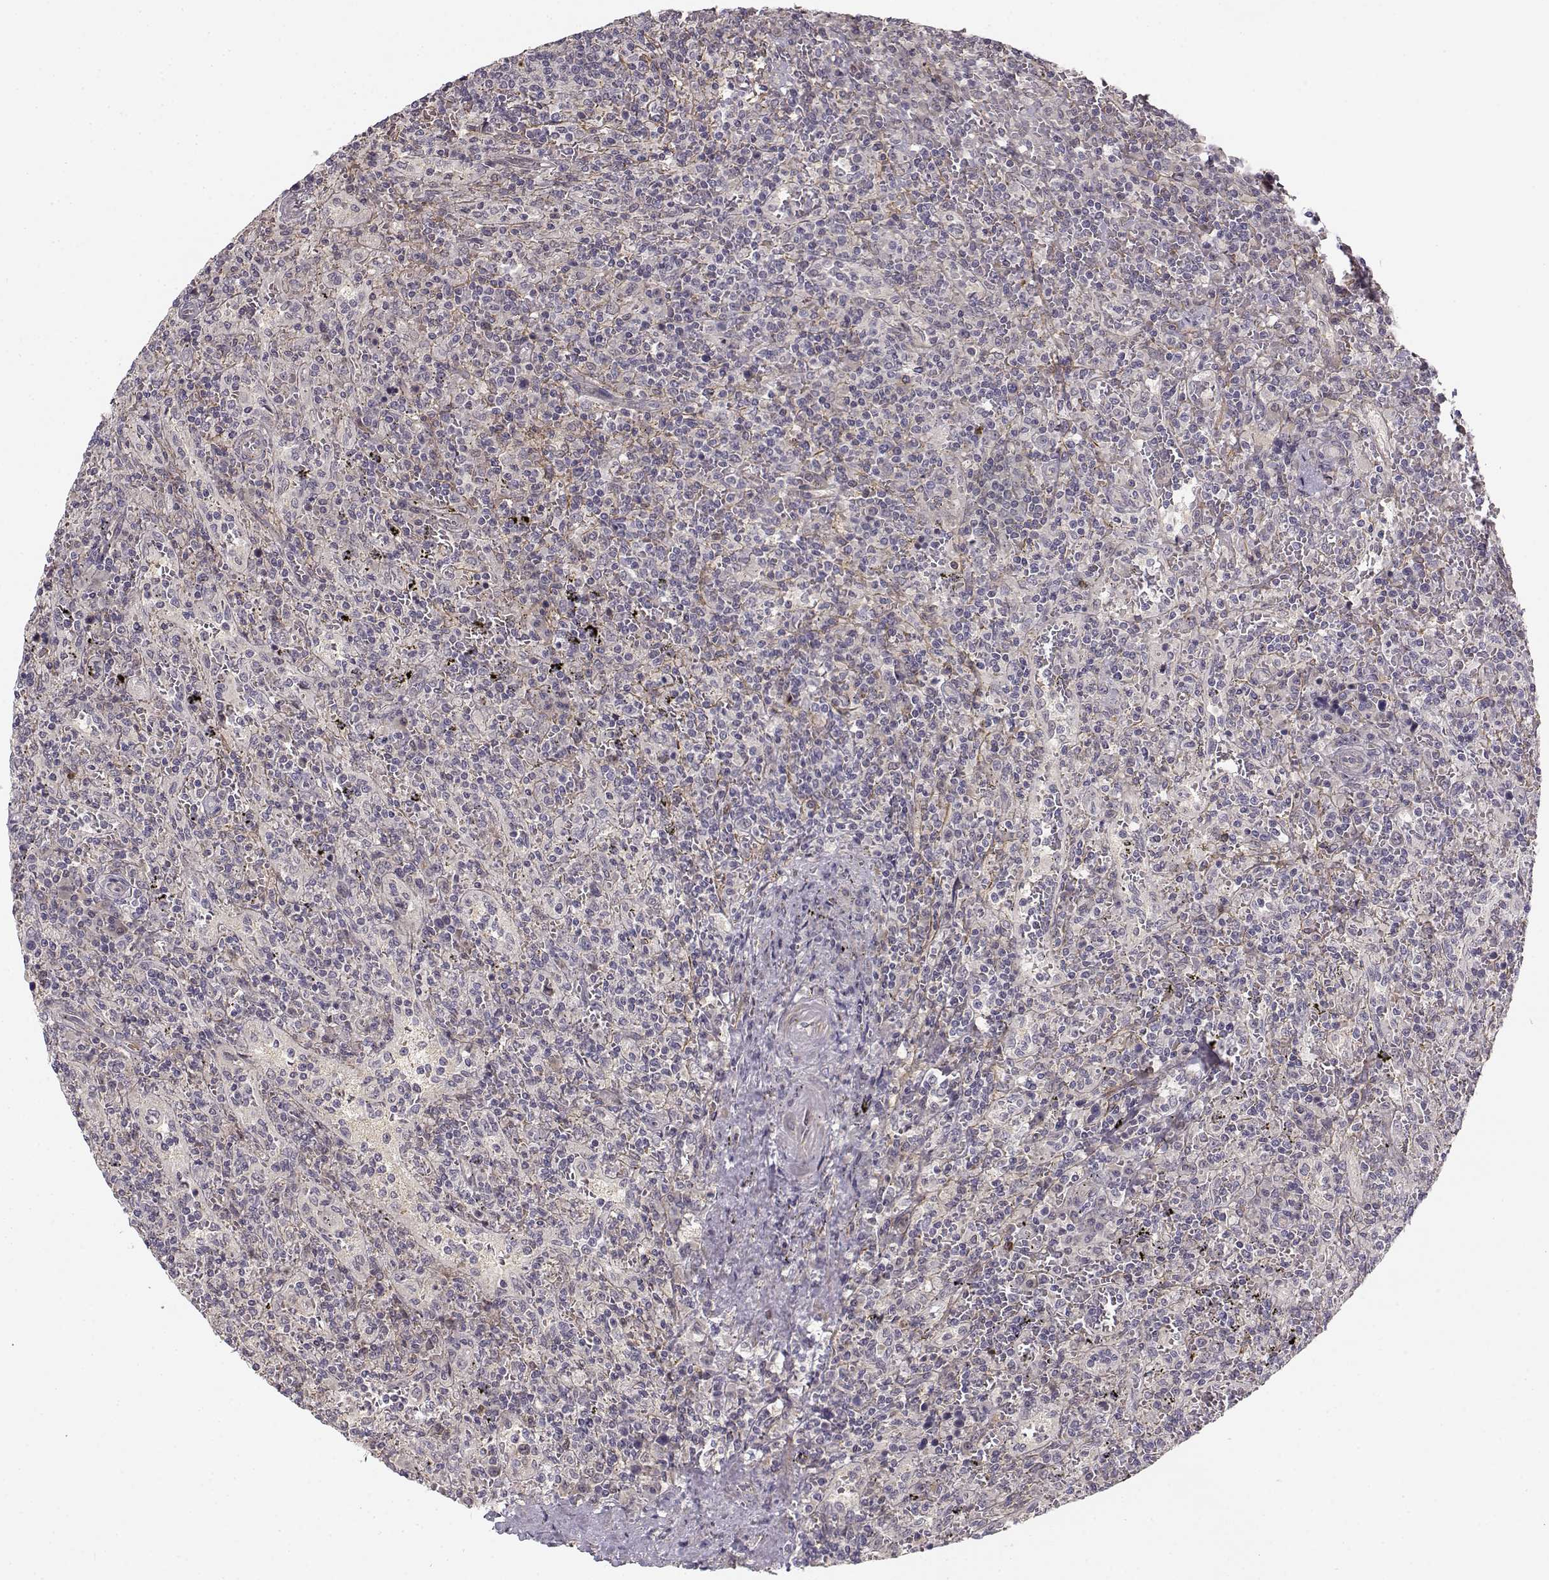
{"staining": {"intensity": "negative", "quantity": "none", "location": "none"}, "tissue": "lymphoma", "cell_type": "Tumor cells", "image_type": "cancer", "snomed": [{"axis": "morphology", "description": "Malignant lymphoma, non-Hodgkin's type, Low grade"}, {"axis": "topography", "description": "Spleen"}], "caption": "Malignant lymphoma, non-Hodgkin's type (low-grade) was stained to show a protein in brown. There is no significant expression in tumor cells.", "gene": "RGS9BP", "patient": {"sex": "male", "age": 62}}